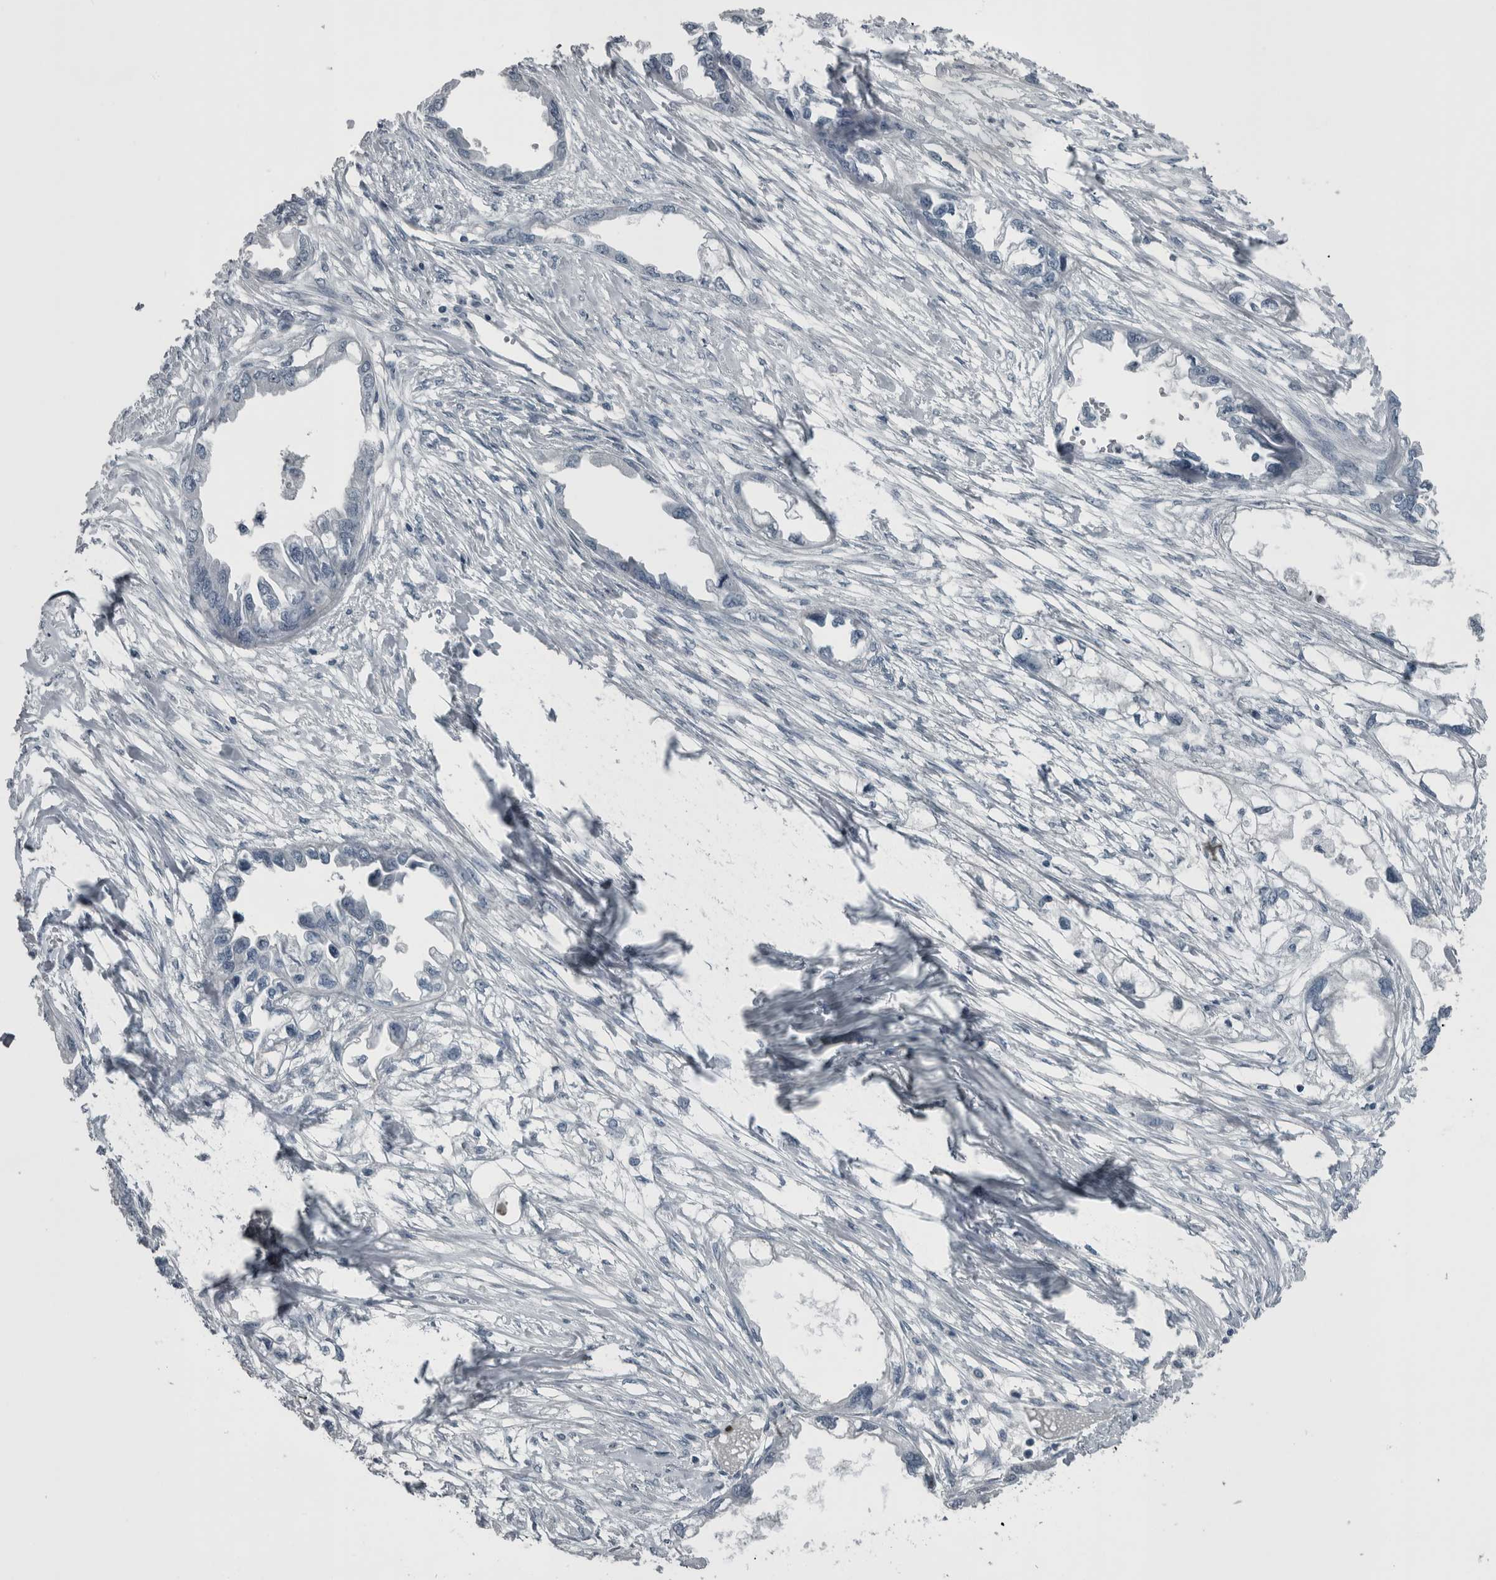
{"staining": {"intensity": "negative", "quantity": "none", "location": "none"}, "tissue": "endometrial cancer", "cell_type": "Tumor cells", "image_type": "cancer", "snomed": [{"axis": "morphology", "description": "Adenocarcinoma, NOS"}, {"axis": "morphology", "description": "Adenocarcinoma, metastatic, NOS"}, {"axis": "topography", "description": "Adipose tissue"}, {"axis": "topography", "description": "Endometrium"}], "caption": "Image shows no significant protein positivity in tumor cells of endometrial adenocarcinoma.", "gene": "KRT20", "patient": {"sex": "female", "age": 67}}